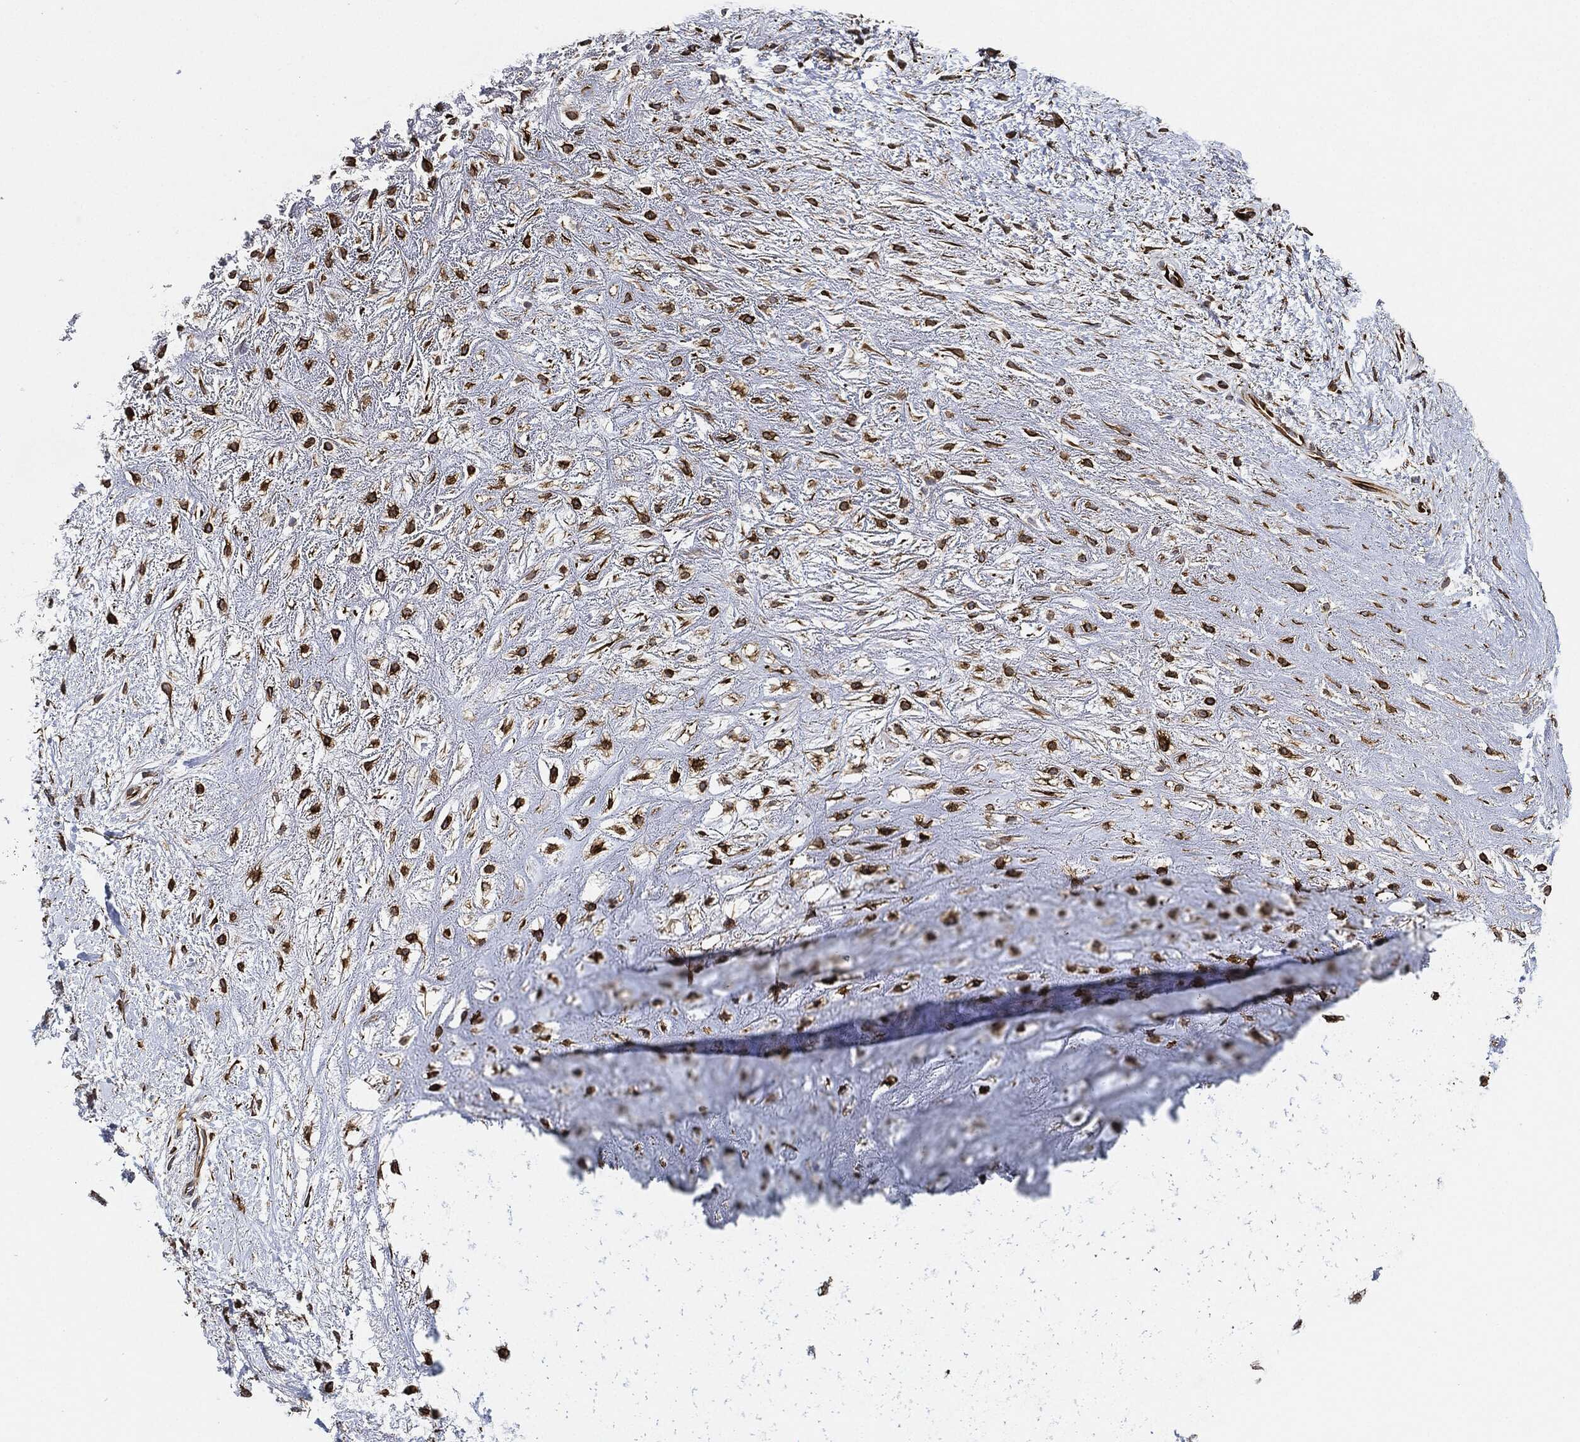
{"staining": {"intensity": "strong", "quantity": ">75%", "location": "cytoplasmic/membranous"}, "tissue": "soft tissue", "cell_type": "Chondrocytes", "image_type": "normal", "snomed": [{"axis": "morphology", "description": "Normal tissue, NOS"}, {"axis": "morphology", "description": "Squamous cell carcinoma, NOS"}, {"axis": "topography", "description": "Cartilage tissue"}, {"axis": "topography", "description": "Head-Neck"}], "caption": "Chondrocytes demonstrate high levels of strong cytoplasmic/membranous expression in about >75% of cells in unremarkable human soft tissue. (brown staining indicates protein expression, while blue staining denotes nuclei).", "gene": "THSD1", "patient": {"sex": "male", "age": 62}}